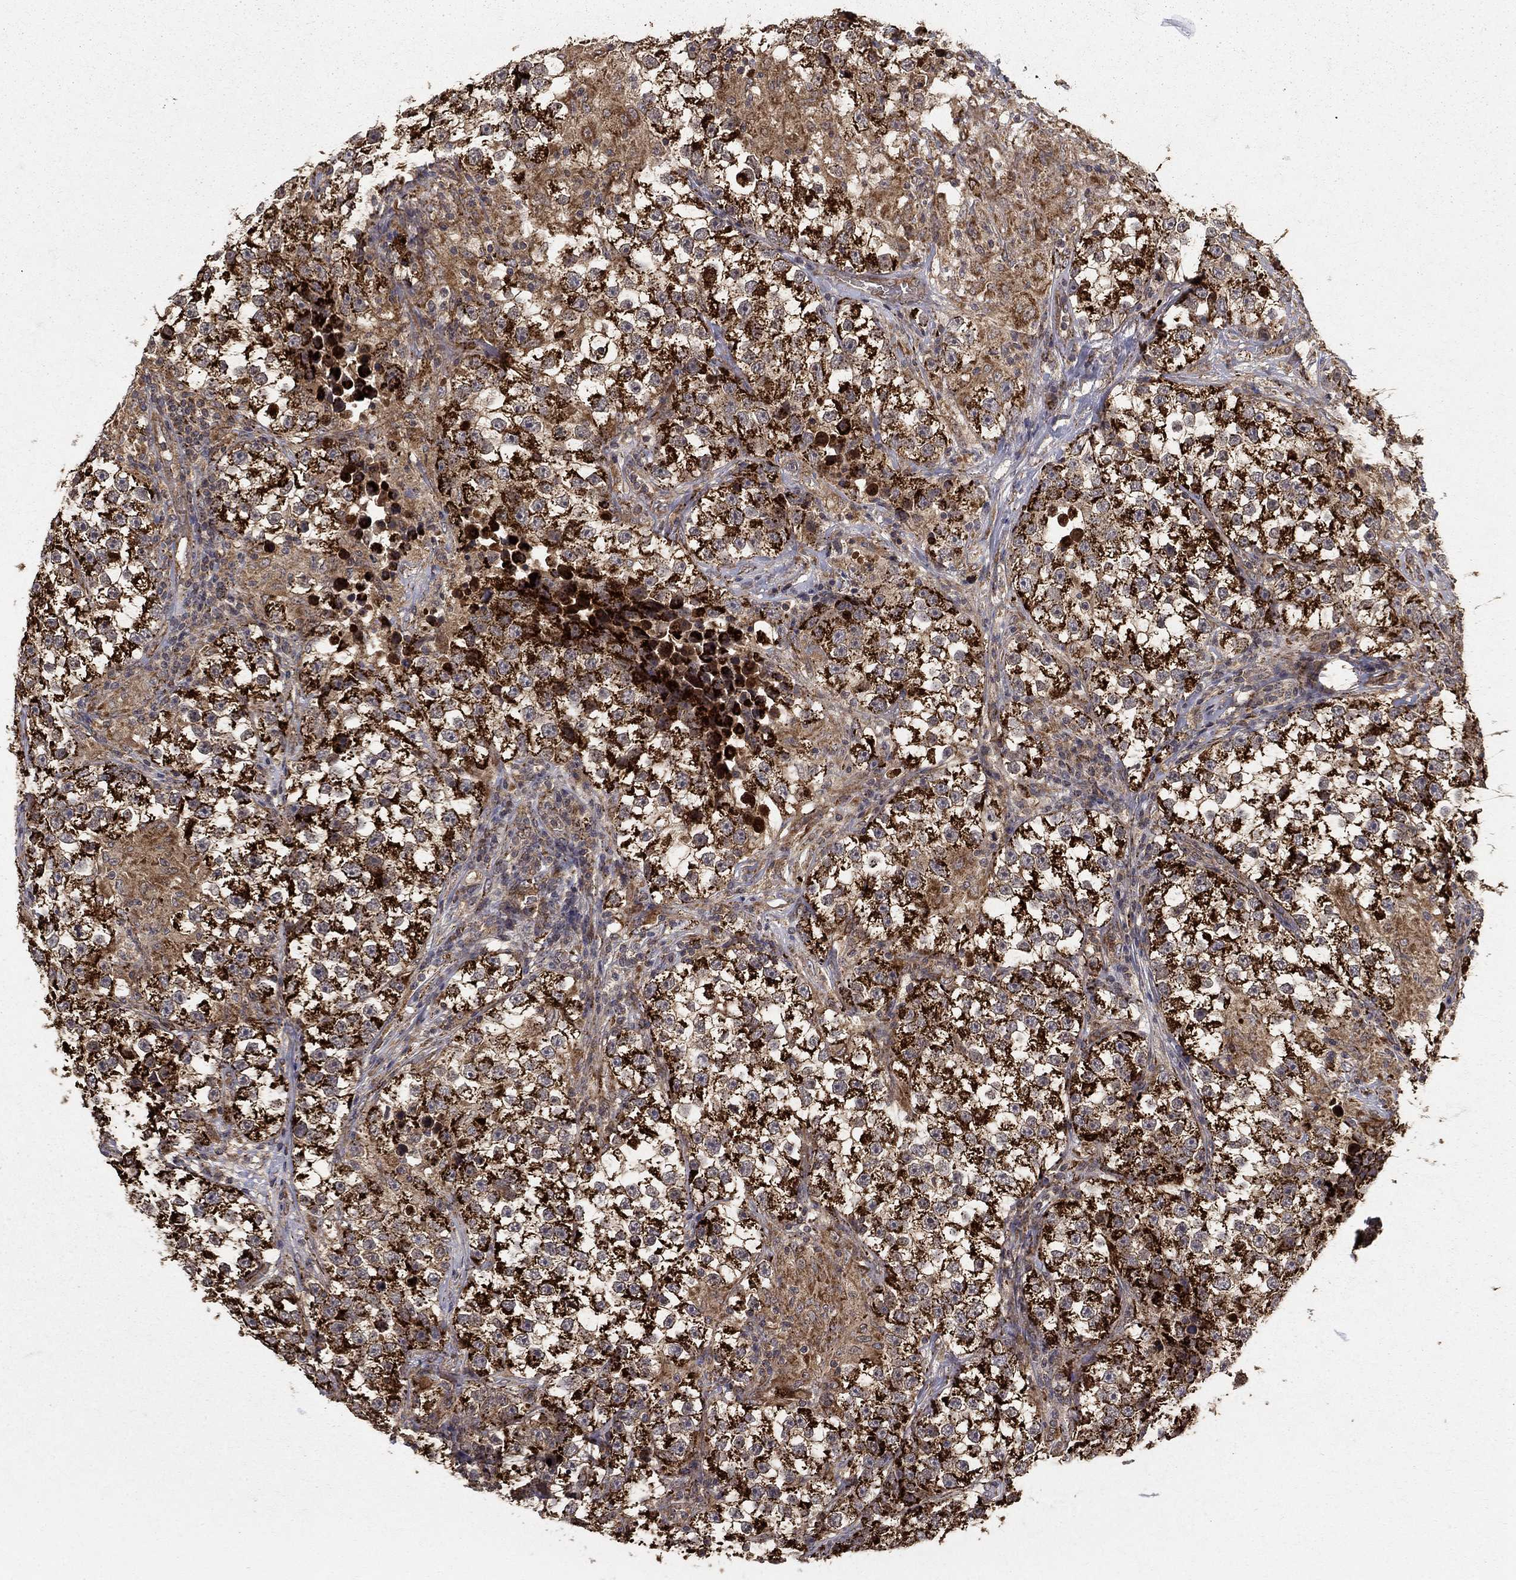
{"staining": {"intensity": "strong", "quantity": ">75%", "location": "cytoplasmic/membranous"}, "tissue": "testis cancer", "cell_type": "Tumor cells", "image_type": "cancer", "snomed": [{"axis": "morphology", "description": "Seminoma, NOS"}, {"axis": "topography", "description": "Testis"}], "caption": "Immunohistochemistry (IHC) of seminoma (testis) reveals high levels of strong cytoplasmic/membranous positivity in about >75% of tumor cells.", "gene": "GCSH", "patient": {"sex": "male", "age": 46}}